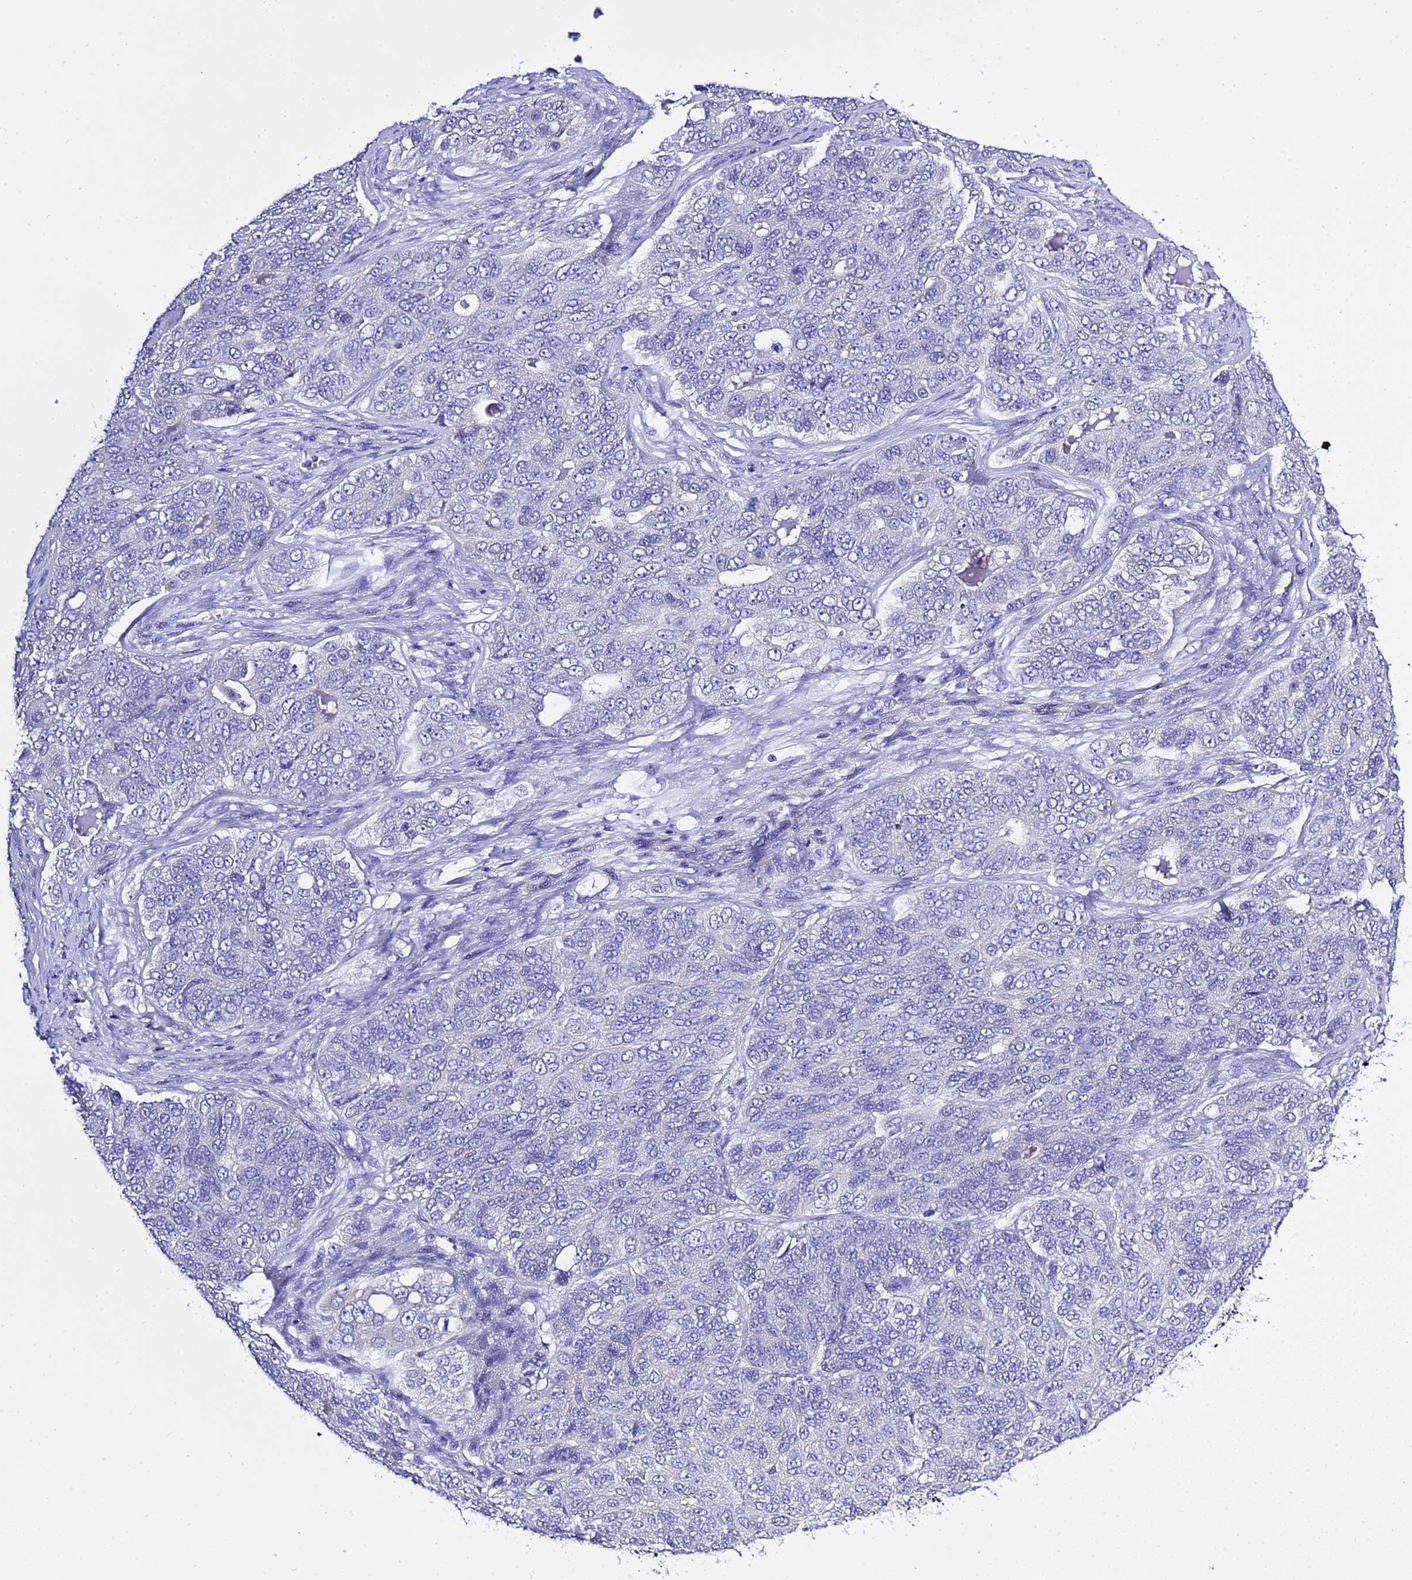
{"staining": {"intensity": "negative", "quantity": "none", "location": "none"}, "tissue": "ovarian cancer", "cell_type": "Tumor cells", "image_type": "cancer", "snomed": [{"axis": "morphology", "description": "Carcinoma, endometroid"}, {"axis": "topography", "description": "Ovary"}], "caption": "This is an immunohistochemistry micrograph of ovarian endometroid carcinoma. There is no staining in tumor cells.", "gene": "KICS2", "patient": {"sex": "female", "age": 51}}